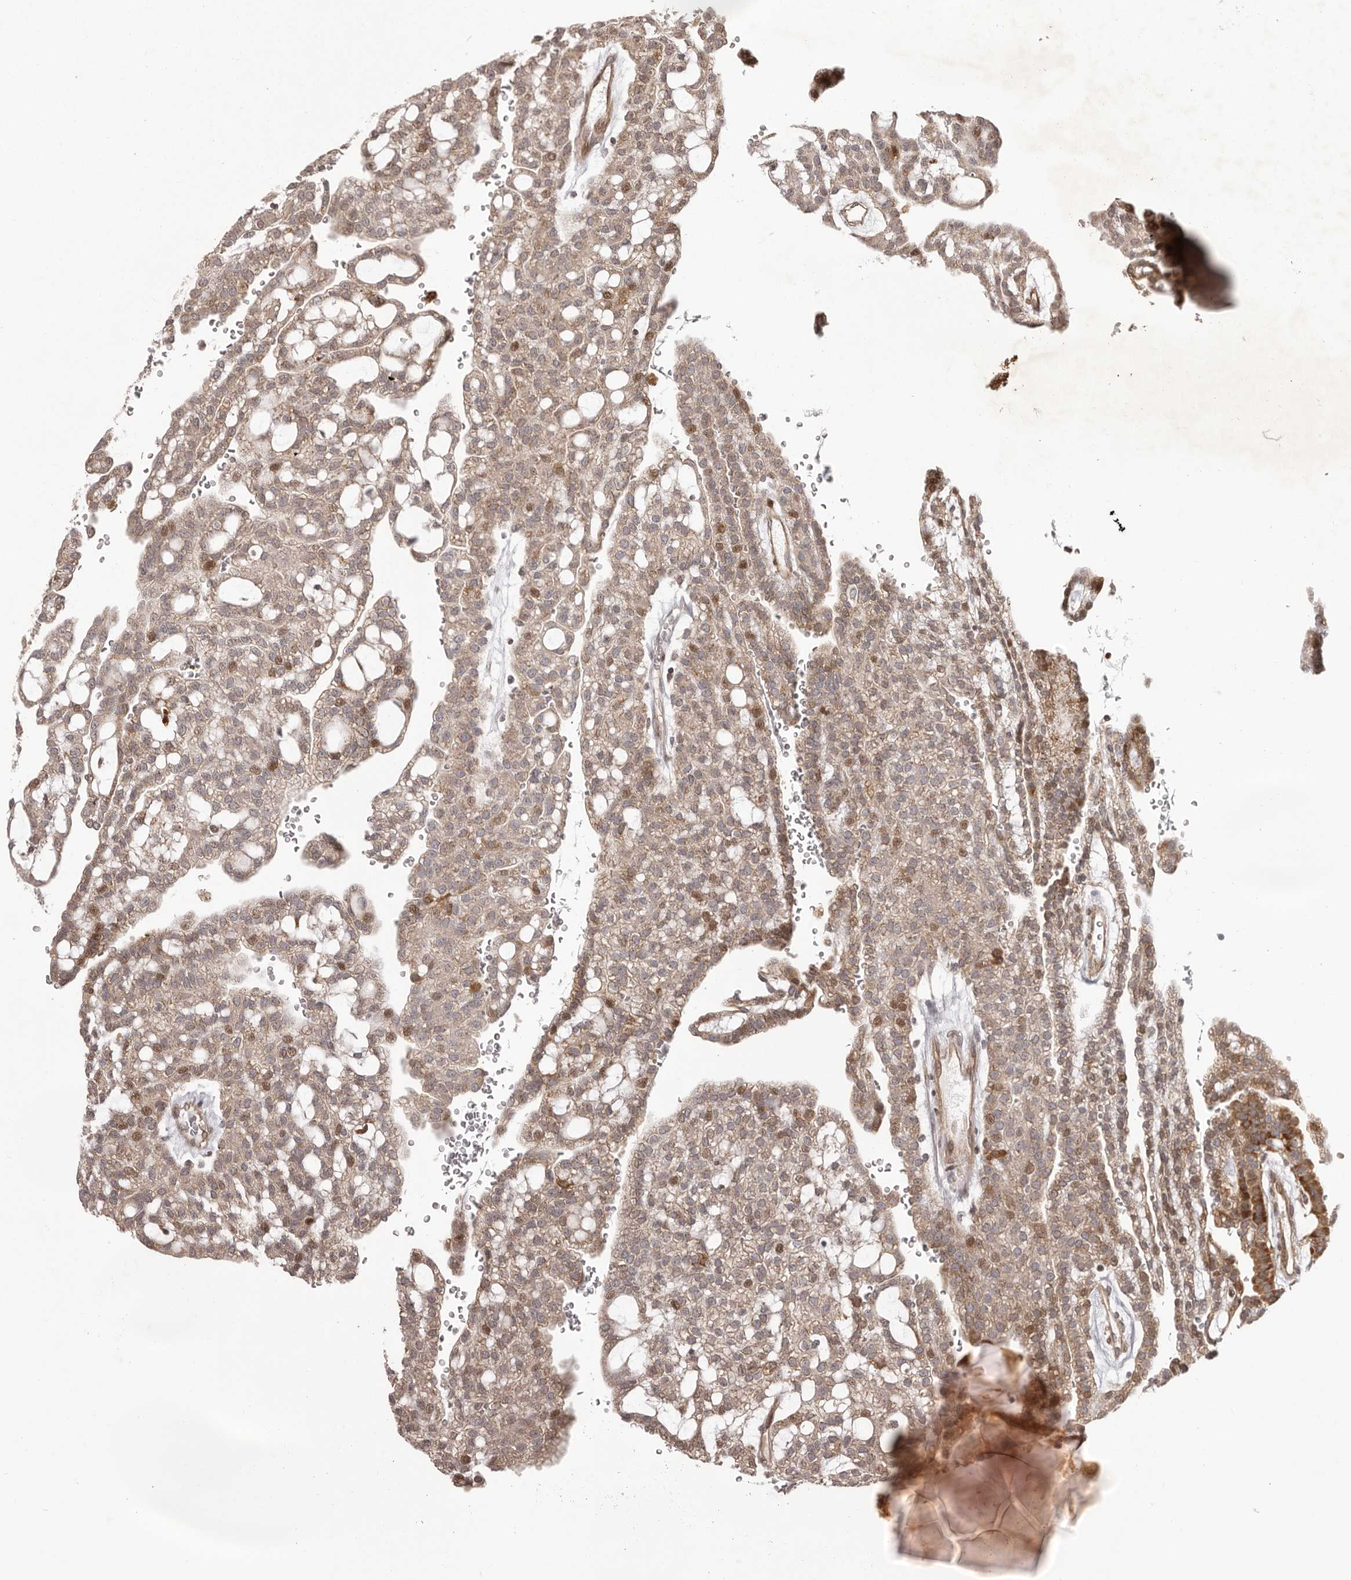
{"staining": {"intensity": "moderate", "quantity": "<25%", "location": "nuclear"}, "tissue": "renal cancer", "cell_type": "Tumor cells", "image_type": "cancer", "snomed": [{"axis": "morphology", "description": "Adenocarcinoma, NOS"}, {"axis": "topography", "description": "Kidney"}], "caption": "Immunohistochemistry photomicrograph of neoplastic tissue: adenocarcinoma (renal) stained using IHC exhibits low levels of moderate protein expression localized specifically in the nuclear of tumor cells, appearing as a nuclear brown color.", "gene": "GFOD1", "patient": {"sex": "male", "age": 63}}